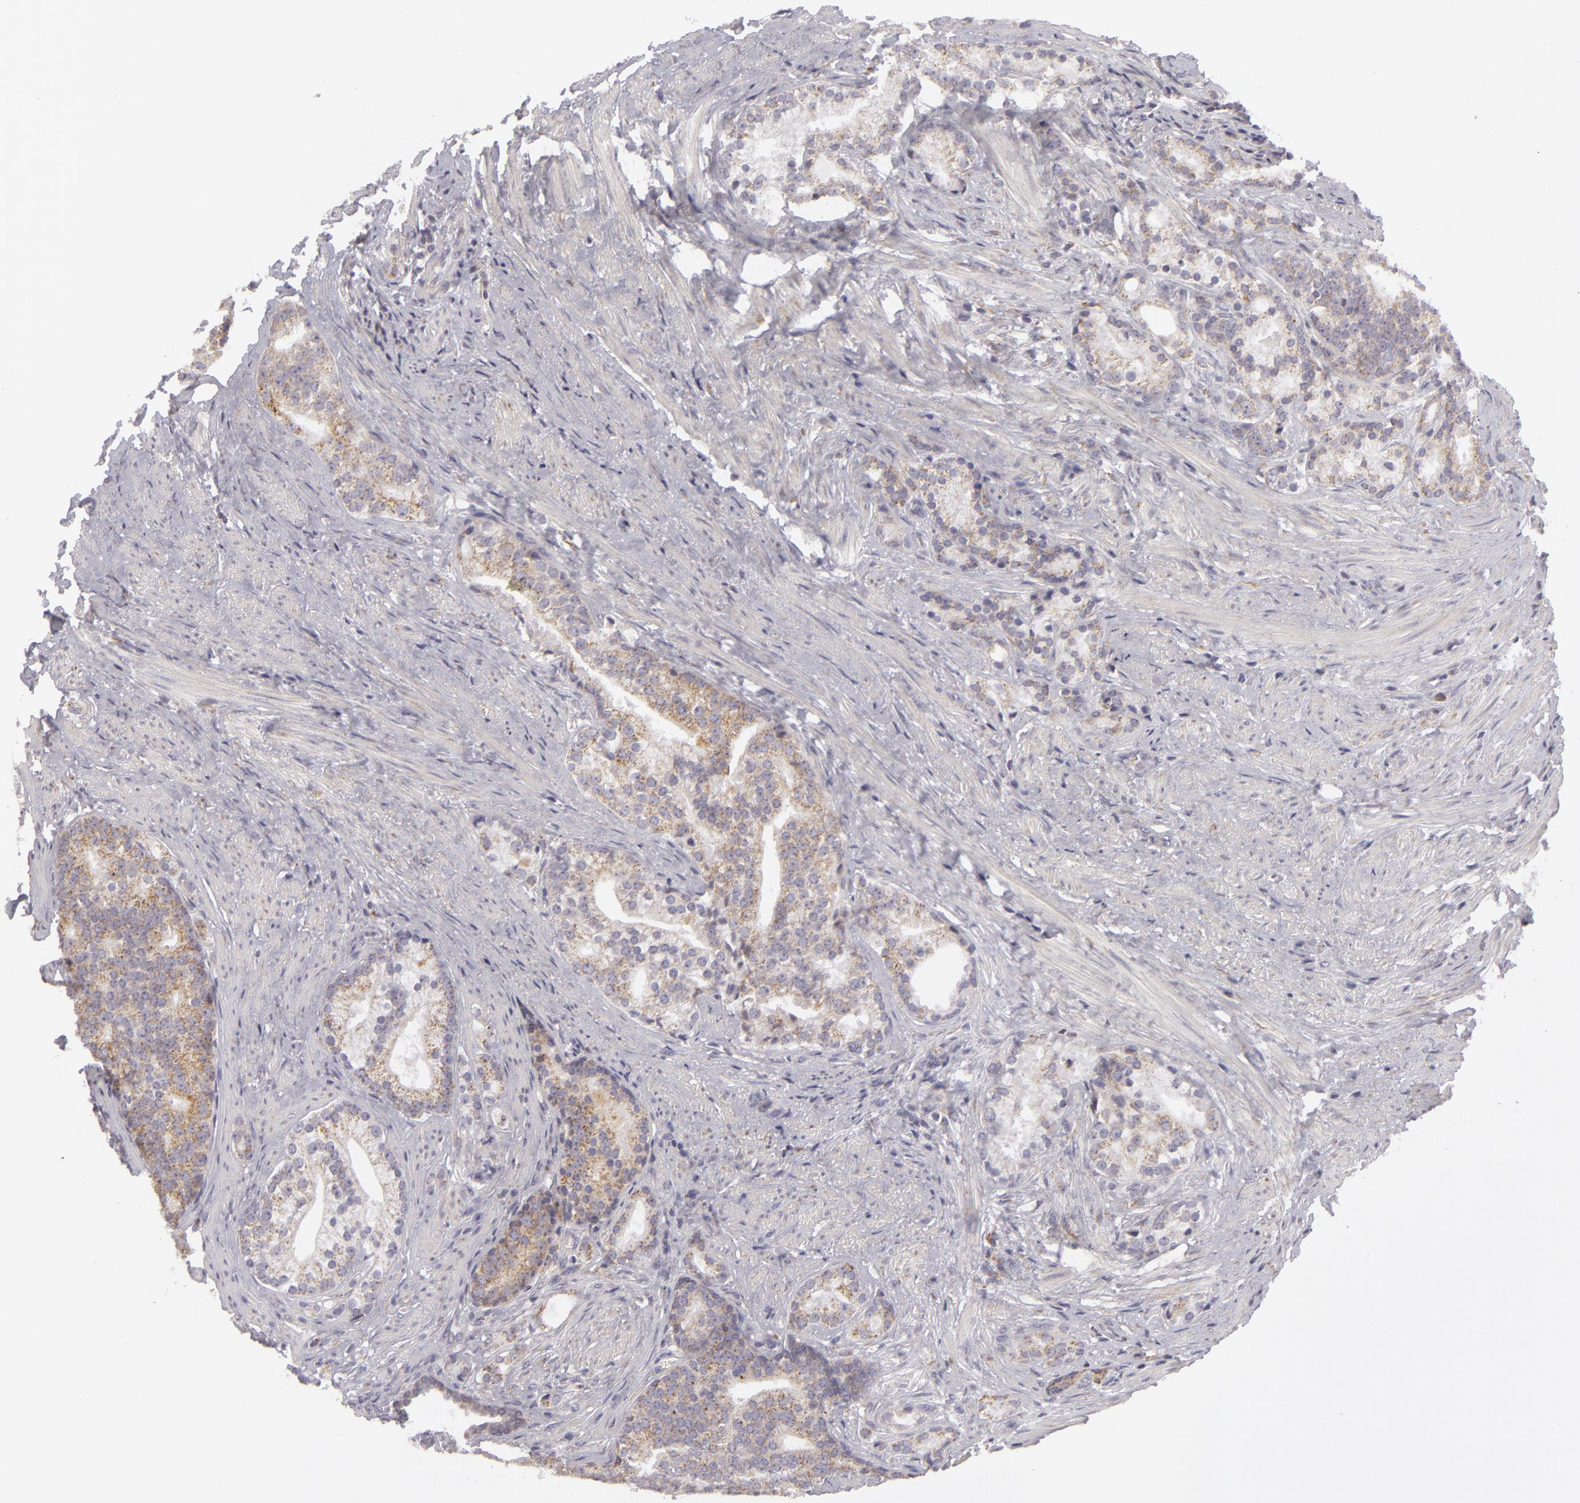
{"staining": {"intensity": "weak", "quantity": ">75%", "location": "cytoplasmic/membranous"}, "tissue": "prostate cancer", "cell_type": "Tumor cells", "image_type": "cancer", "snomed": [{"axis": "morphology", "description": "Adenocarcinoma, Low grade"}, {"axis": "topography", "description": "Prostate"}], "caption": "Protein staining displays weak cytoplasmic/membranous staining in approximately >75% of tumor cells in prostate cancer.", "gene": "ATP2B3", "patient": {"sex": "male", "age": 71}}